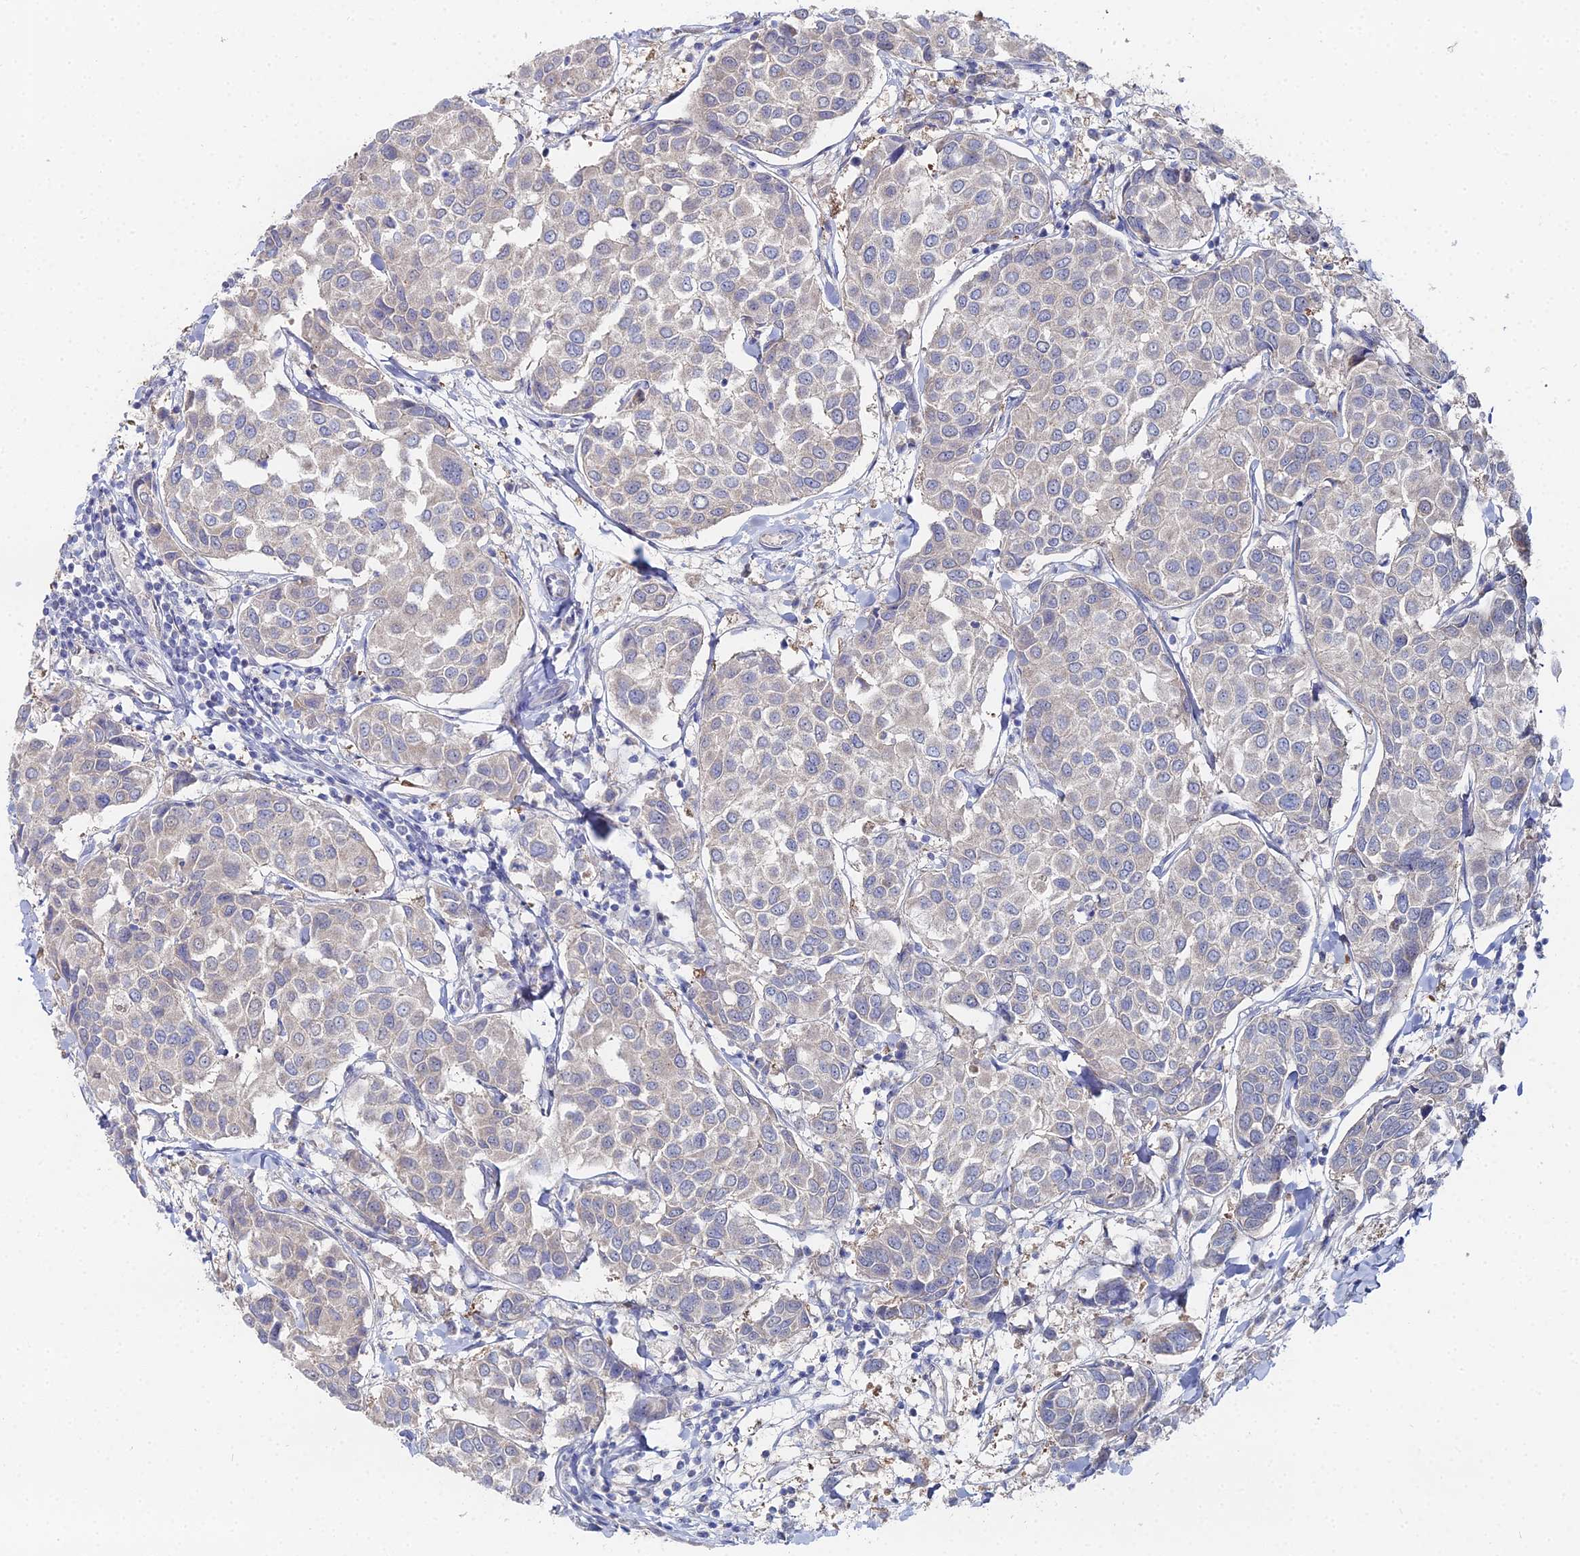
{"staining": {"intensity": "negative", "quantity": "none", "location": "none"}, "tissue": "breast cancer", "cell_type": "Tumor cells", "image_type": "cancer", "snomed": [{"axis": "morphology", "description": "Duct carcinoma"}, {"axis": "topography", "description": "Breast"}], "caption": "DAB (3,3'-diaminobenzidine) immunohistochemical staining of breast cancer demonstrates no significant positivity in tumor cells.", "gene": "THAP4", "patient": {"sex": "female", "age": 55}}